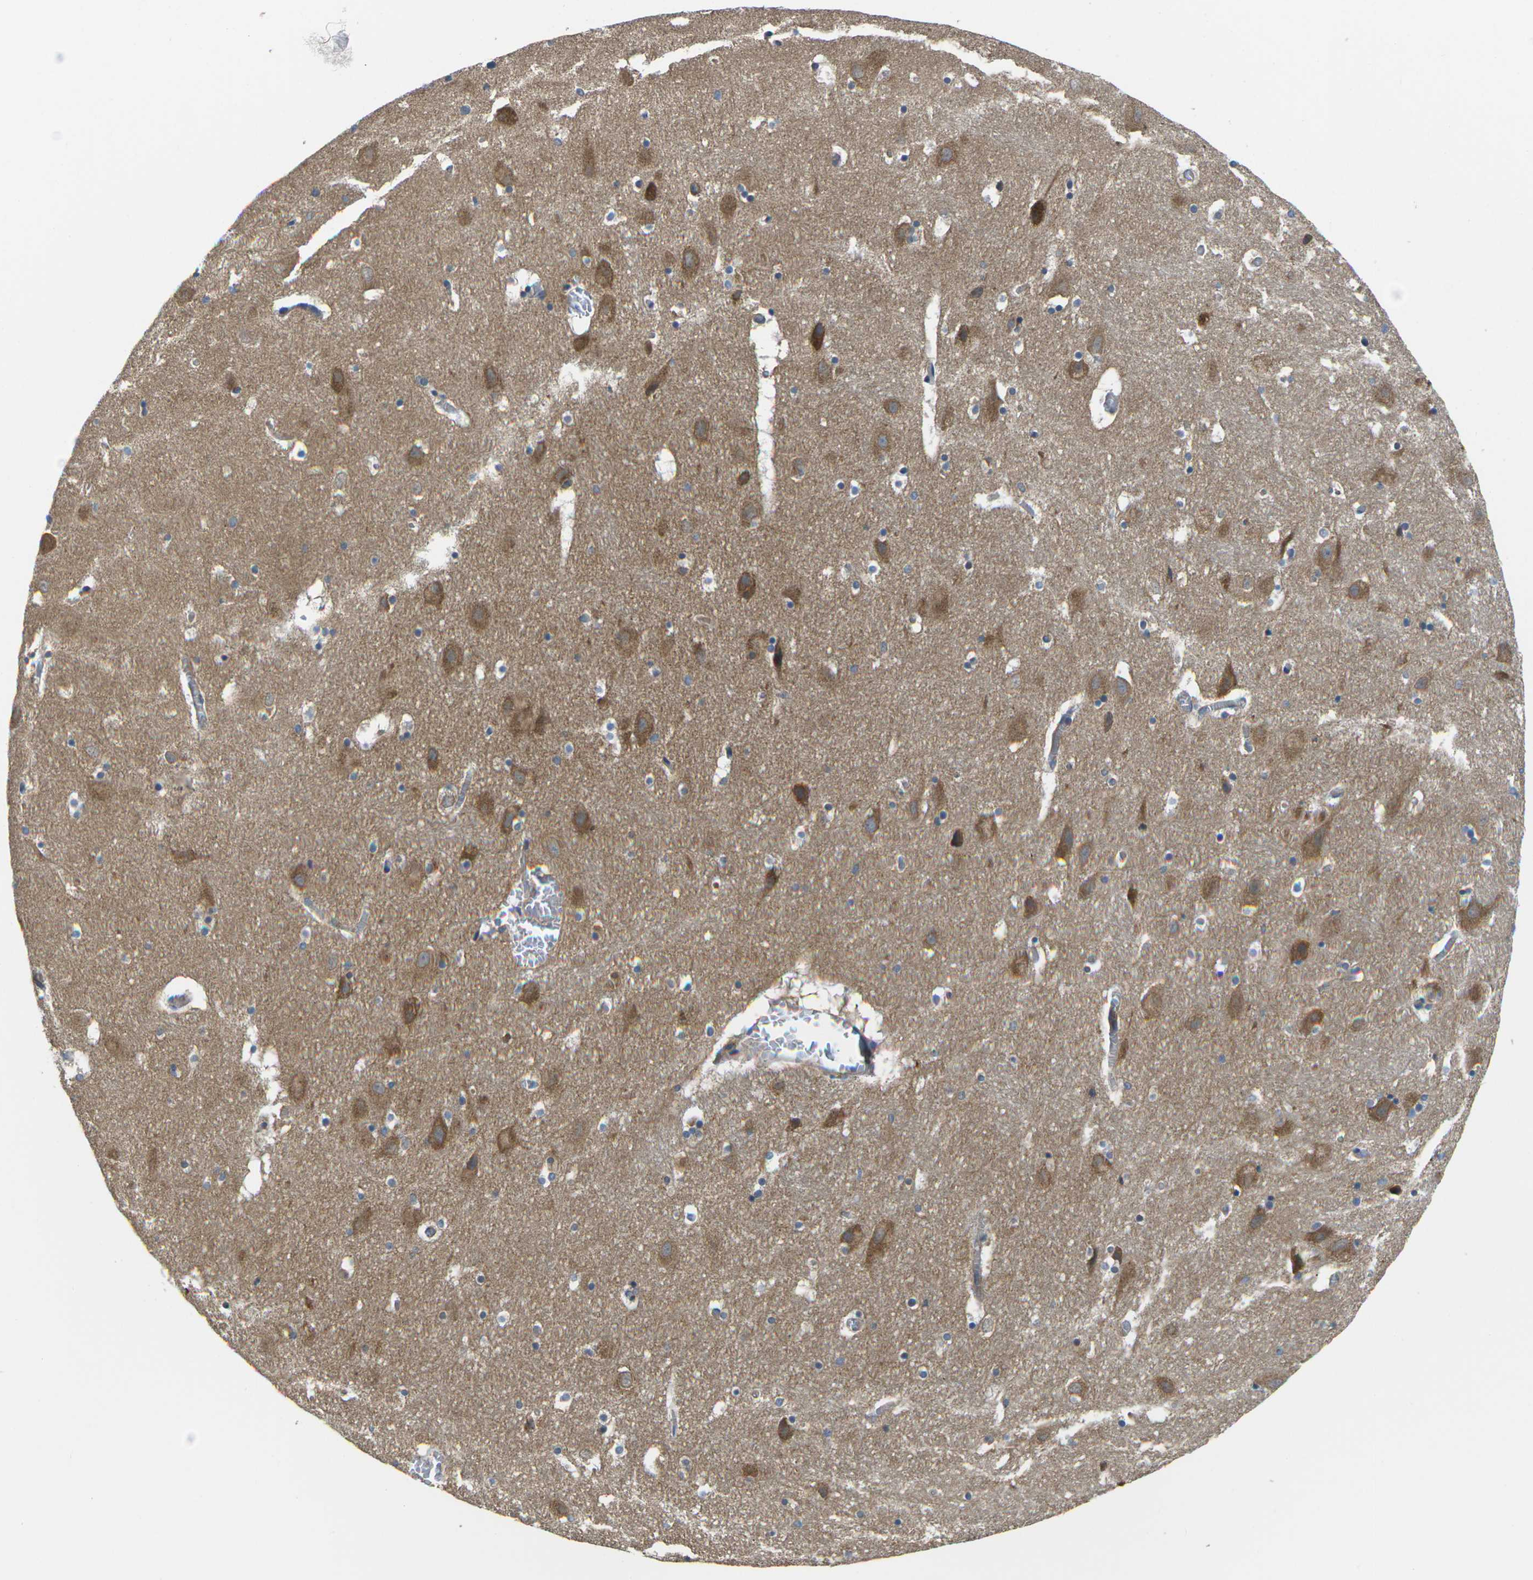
{"staining": {"intensity": "moderate", "quantity": "<25%", "location": "cytoplasmic/membranous"}, "tissue": "hippocampus", "cell_type": "Glial cells", "image_type": "normal", "snomed": [{"axis": "morphology", "description": "Normal tissue, NOS"}, {"axis": "topography", "description": "Hippocampus"}], "caption": "Approximately <25% of glial cells in benign human hippocampus display moderate cytoplasmic/membranous protein staining as visualized by brown immunohistochemical staining.", "gene": "TMCC2", "patient": {"sex": "male", "age": 45}}